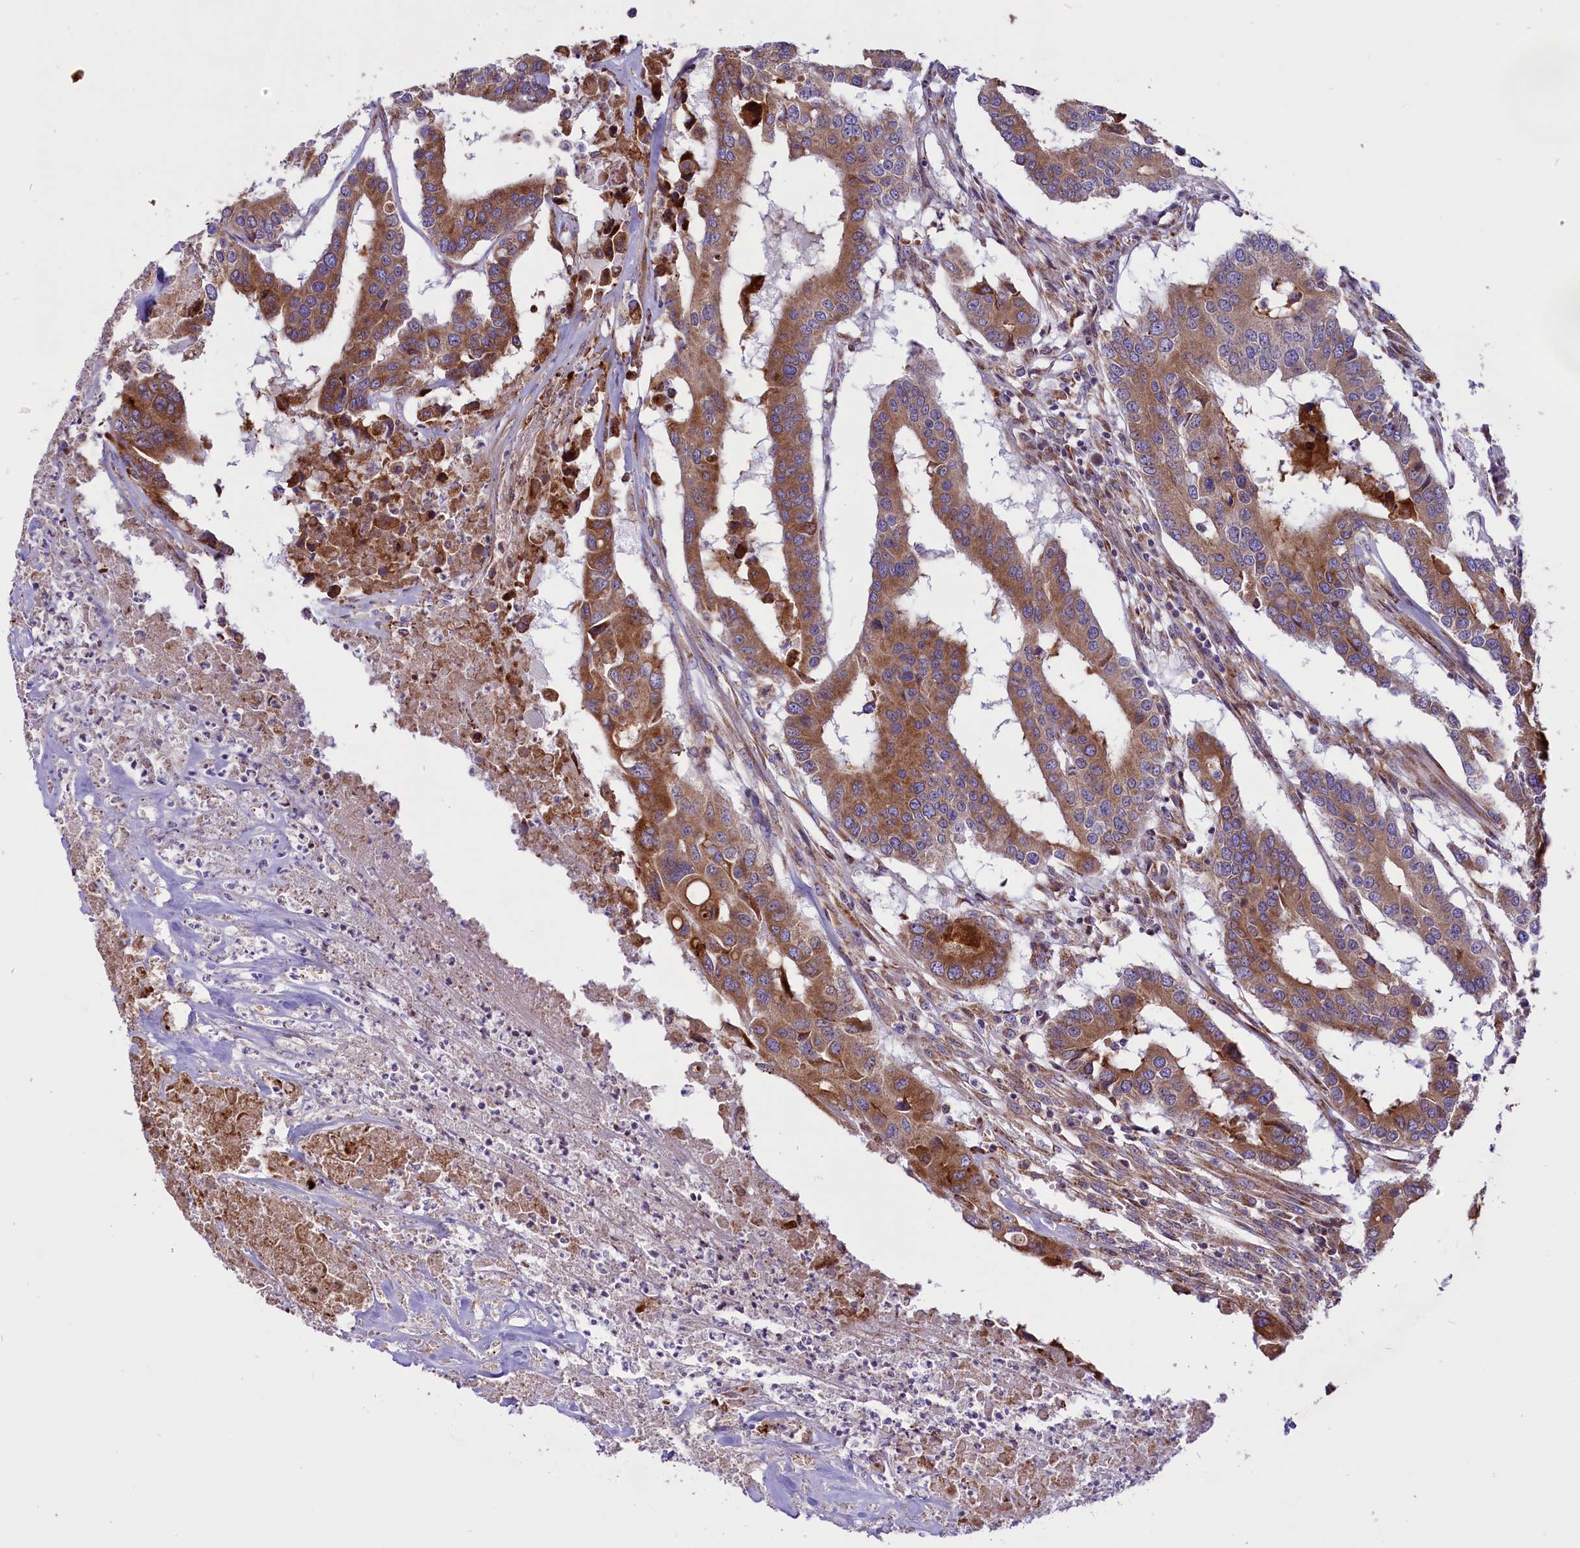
{"staining": {"intensity": "moderate", "quantity": ">75%", "location": "cytoplasmic/membranous"}, "tissue": "colorectal cancer", "cell_type": "Tumor cells", "image_type": "cancer", "snomed": [{"axis": "morphology", "description": "Adenocarcinoma, NOS"}, {"axis": "topography", "description": "Colon"}], "caption": "Immunohistochemistry image of neoplastic tissue: colorectal cancer stained using immunohistochemistry reveals medium levels of moderate protein expression localized specifically in the cytoplasmic/membranous of tumor cells, appearing as a cytoplasmic/membranous brown color.", "gene": "PTPRU", "patient": {"sex": "male", "age": 77}}